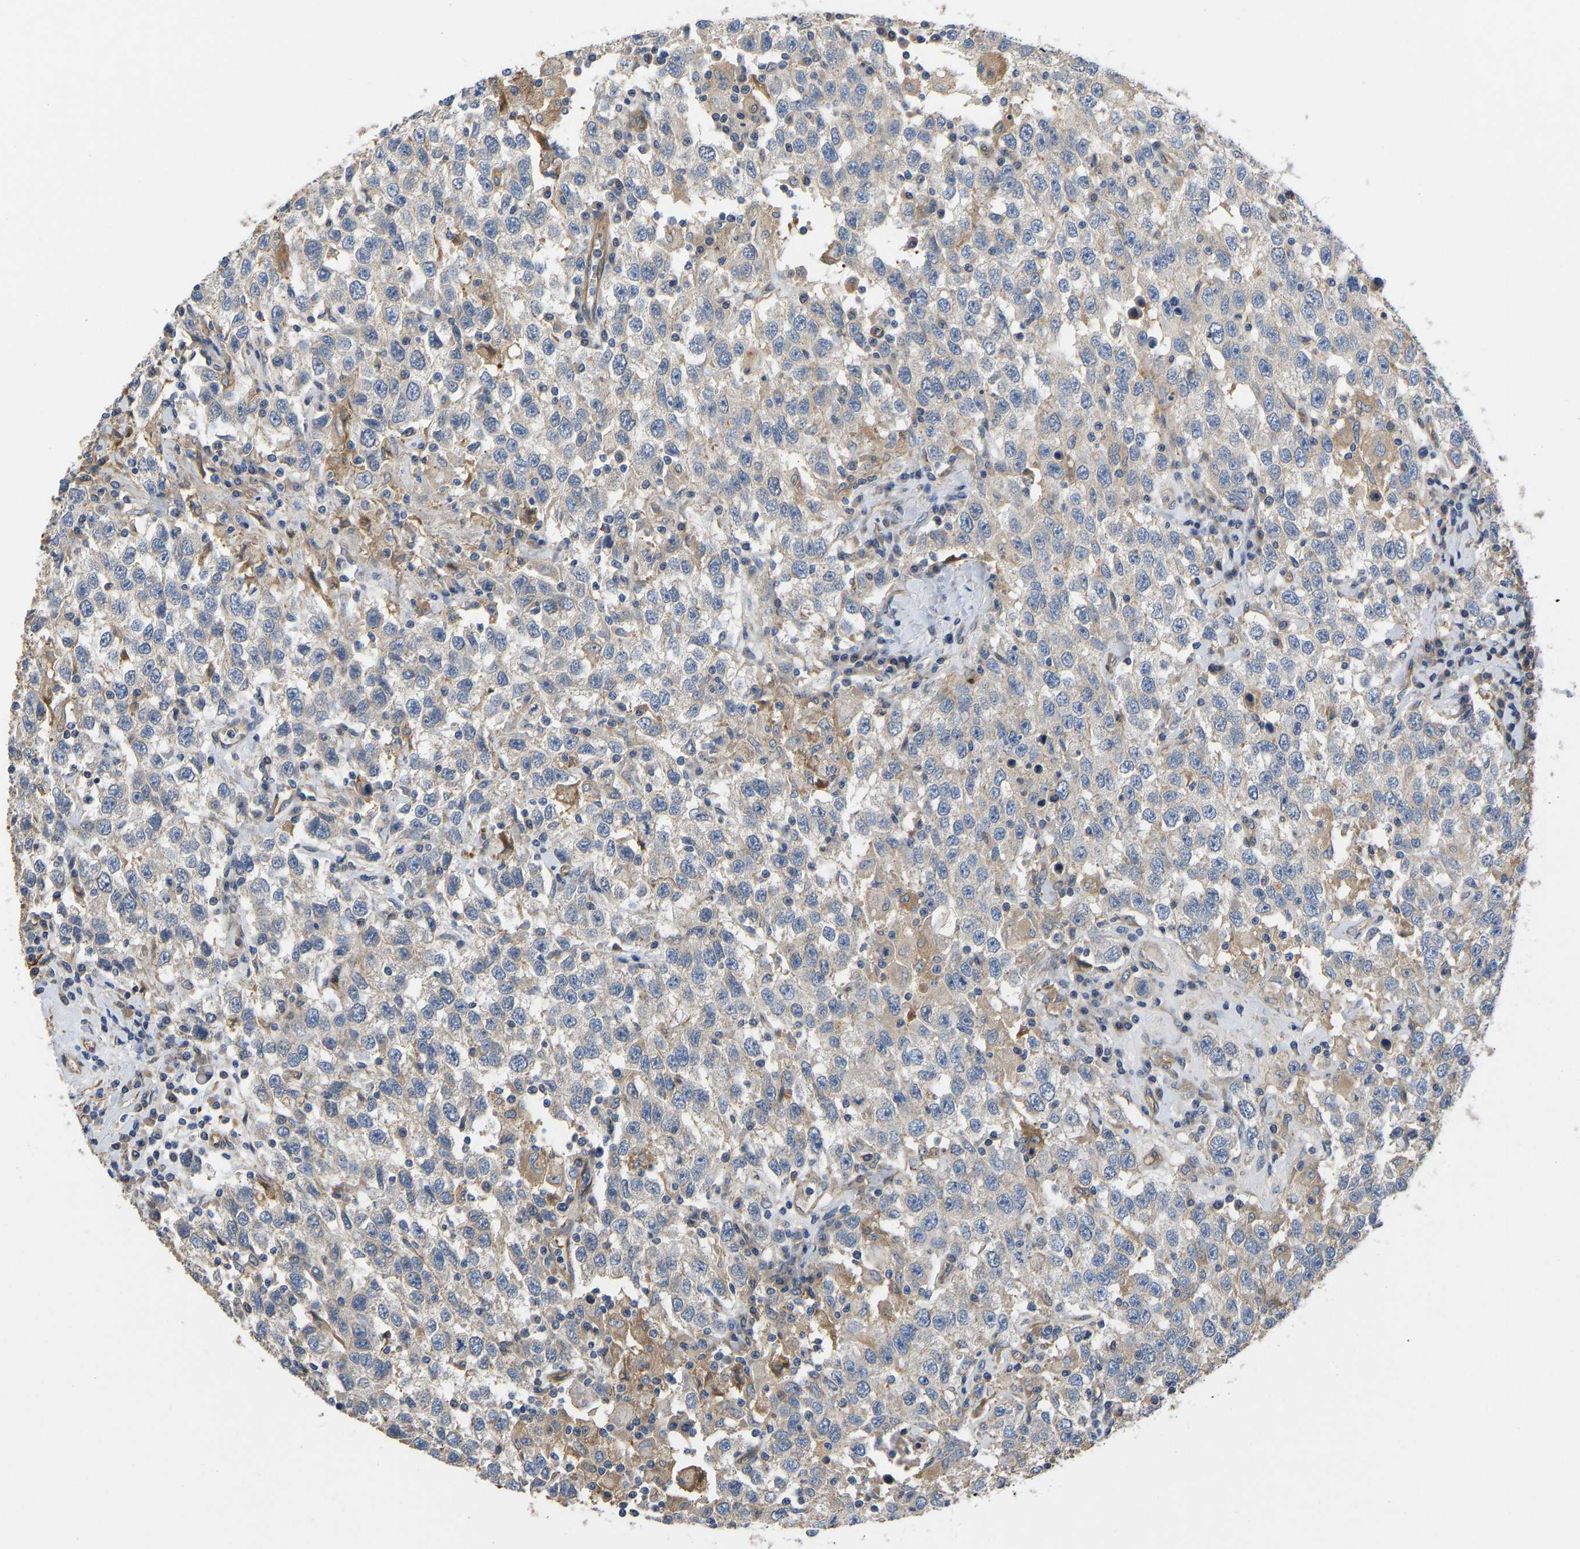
{"staining": {"intensity": "negative", "quantity": "none", "location": "none"}, "tissue": "testis cancer", "cell_type": "Tumor cells", "image_type": "cancer", "snomed": [{"axis": "morphology", "description": "Seminoma, NOS"}, {"axis": "topography", "description": "Testis"}], "caption": "Testis cancer was stained to show a protein in brown. There is no significant positivity in tumor cells.", "gene": "ELMO2", "patient": {"sex": "male", "age": 41}}